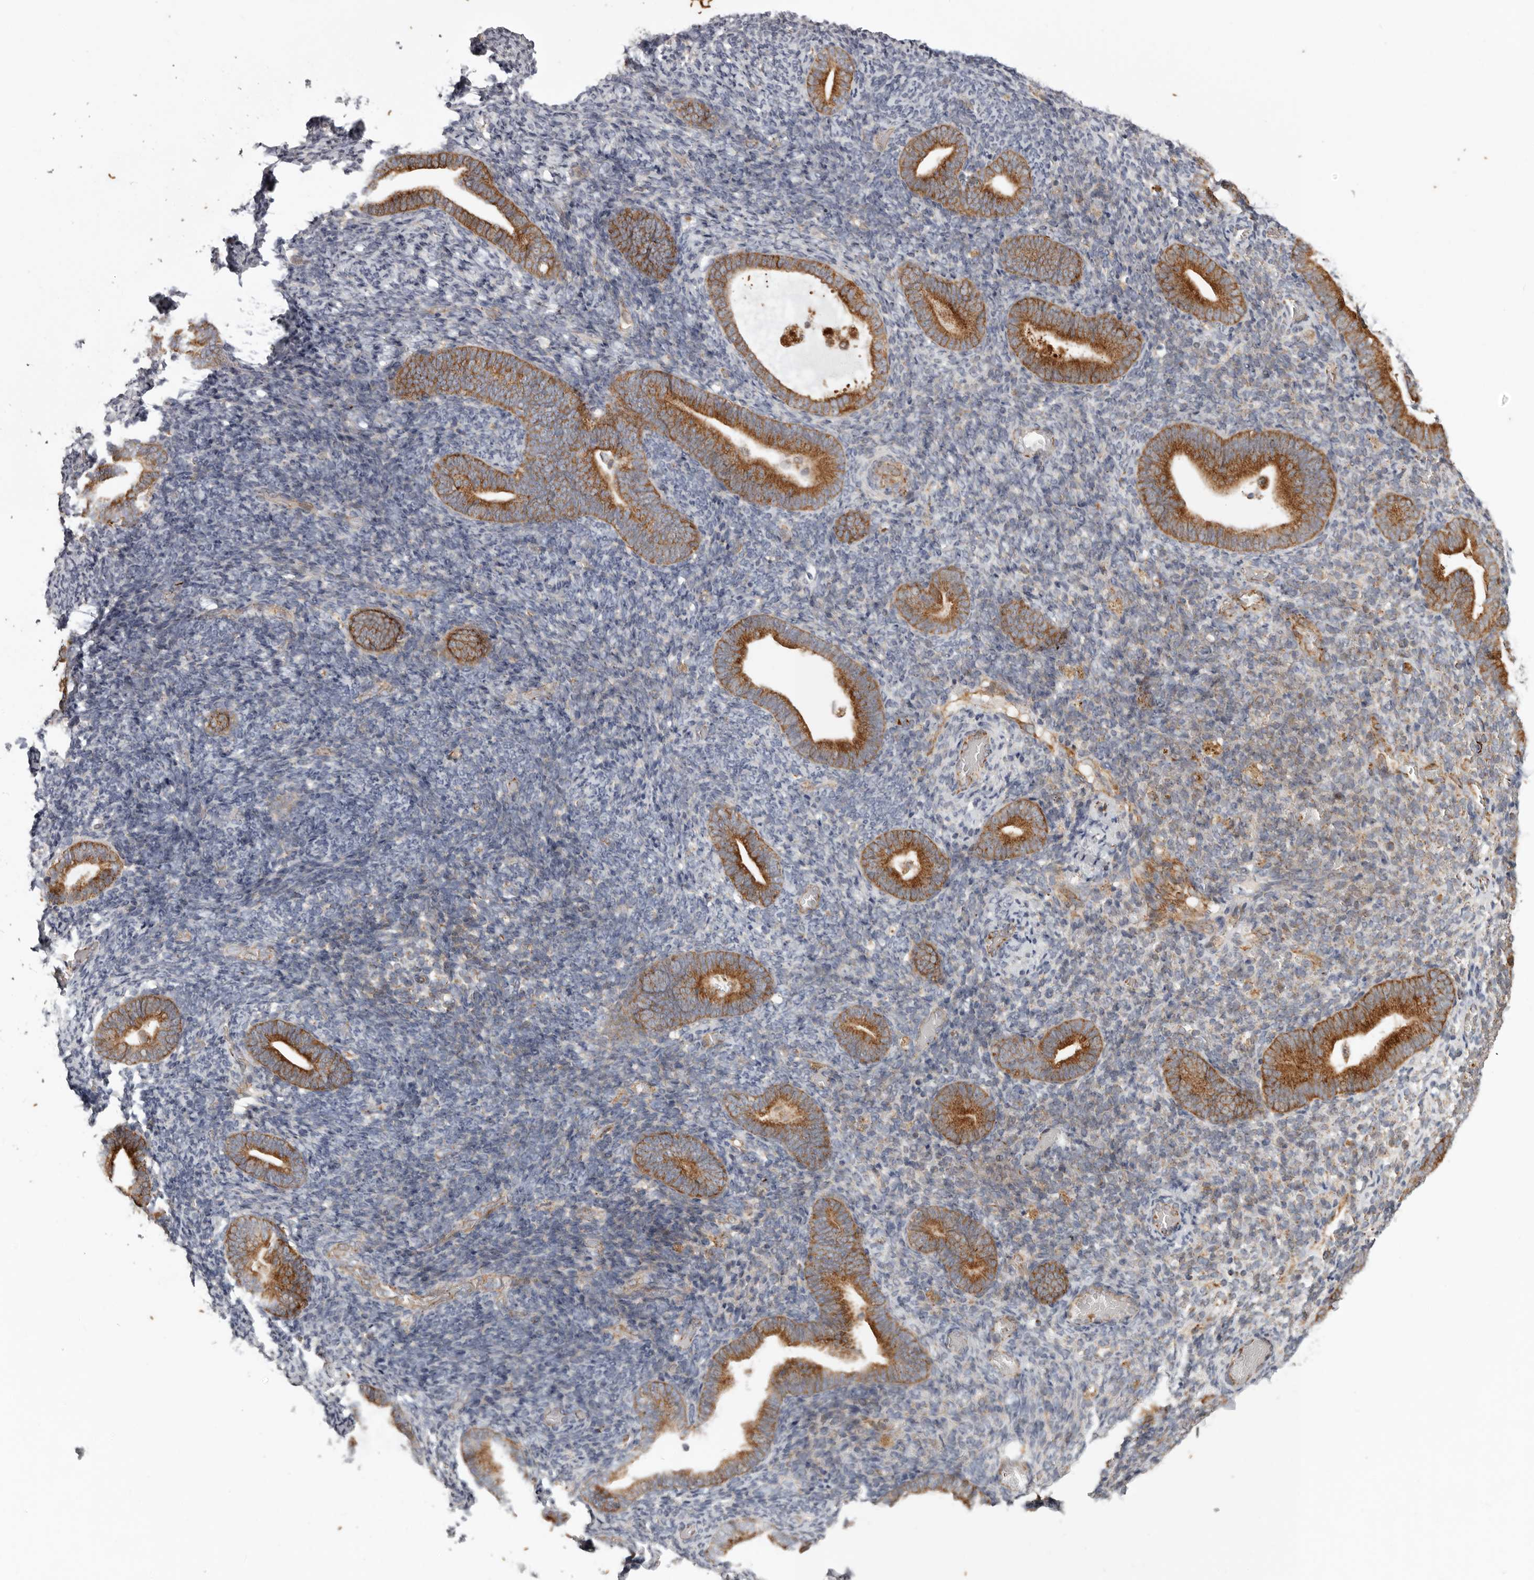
{"staining": {"intensity": "moderate", "quantity": "25%-75%", "location": "cytoplasmic/membranous"}, "tissue": "endometrium", "cell_type": "Cells in endometrial stroma", "image_type": "normal", "snomed": [{"axis": "morphology", "description": "Normal tissue, NOS"}, {"axis": "topography", "description": "Endometrium"}], "caption": "Endometrium stained with immunohistochemistry (IHC) demonstrates moderate cytoplasmic/membranous expression in approximately 25%-75% of cells in endometrial stroma. (brown staining indicates protein expression, while blue staining denotes nuclei).", "gene": "MRPS10", "patient": {"sex": "female", "age": 51}}